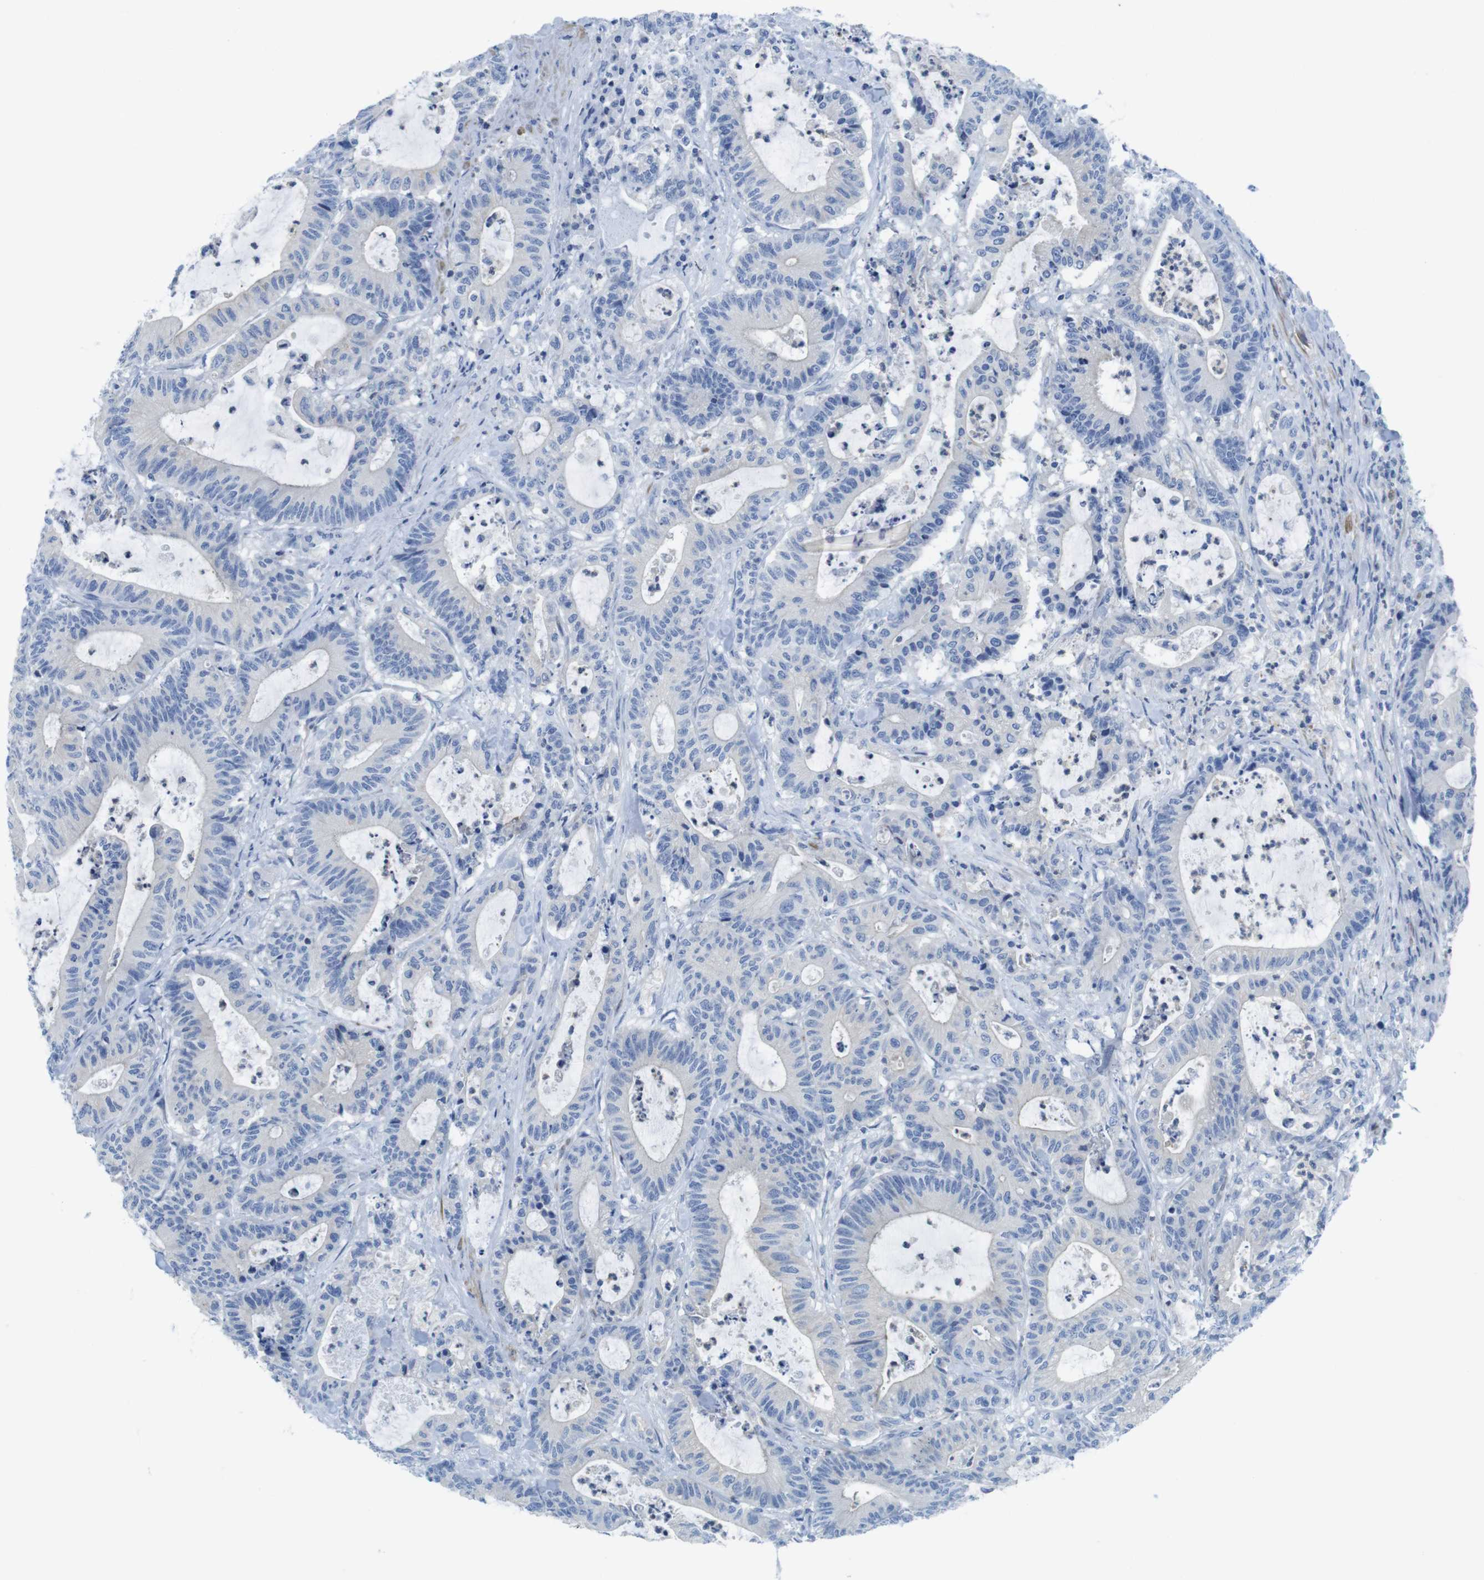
{"staining": {"intensity": "negative", "quantity": "none", "location": "none"}, "tissue": "colorectal cancer", "cell_type": "Tumor cells", "image_type": "cancer", "snomed": [{"axis": "morphology", "description": "Adenocarcinoma, NOS"}, {"axis": "topography", "description": "Colon"}], "caption": "There is no significant expression in tumor cells of colorectal adenocarcinoma. (DAB (3,3'-diaminobenzidine) immunohistochemistry, high magnification).", "gene": "ASIC5", "patient": {"sex": "female", "age": 84}}